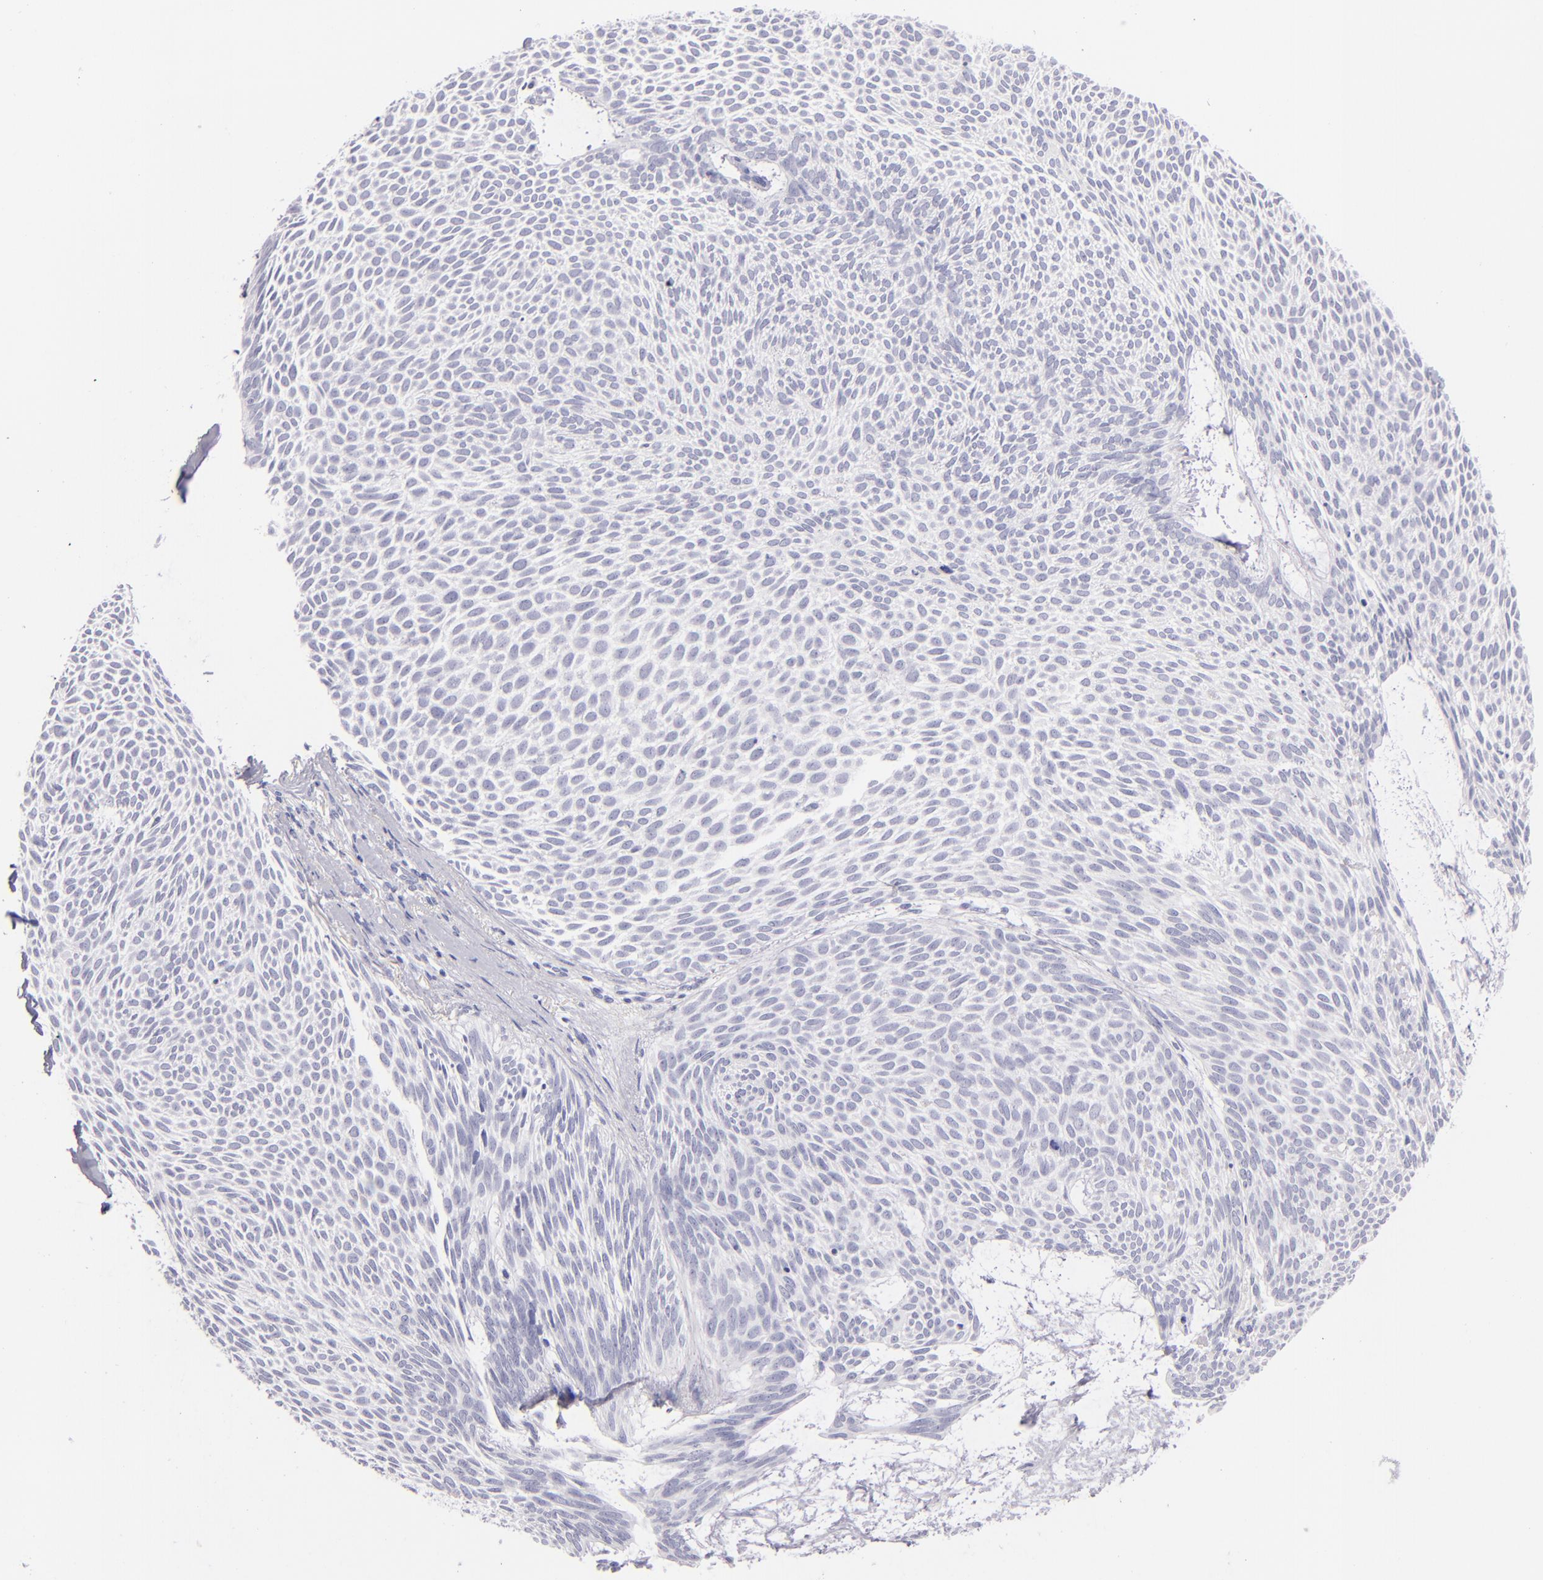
{"staining": {"intensity": "negative", "quantity": "none", "location": "none"}, "tissue": "skin cancer", "cell_type": "Tumor cells", "image_type": "cancer", "snomed": [{"axis": "morphology", "description": "Basal cell carcinoma"}, {"axis": "topography", "description": "Skin"}], "caption": "A photomicrograph of skin cancer stained for a protein demonstrates no brown staining in tumor cells.", "gene": "GP1BA", "patient": {"sex": "male", "age": 84}}